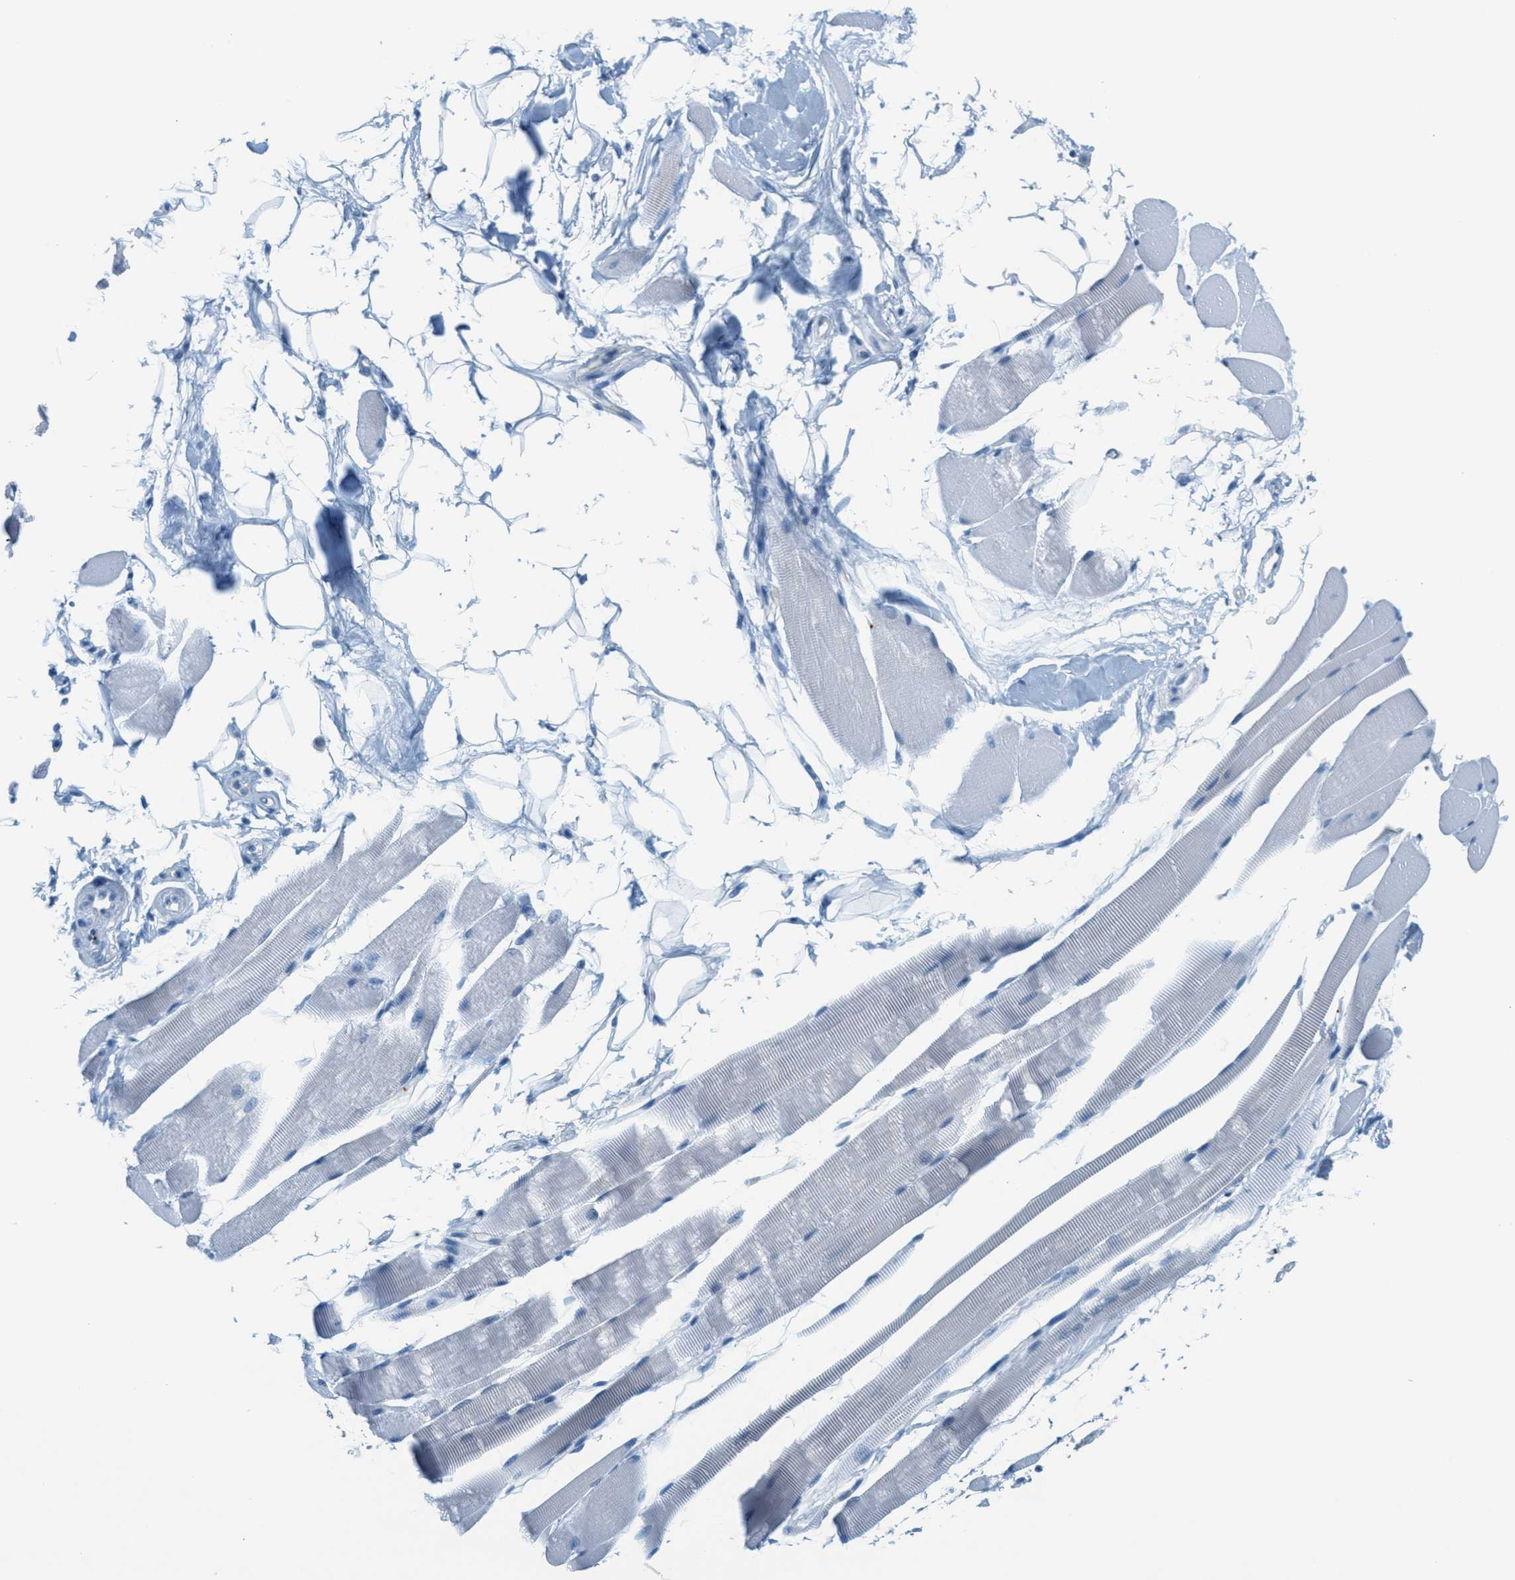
{"staining": {"intensity": "negative", "quantity": "none", "location": "none"}, "tissue": "skeletal muscle", "cell_type": "Myocytes", "image_type": "normal", "snomed": [{"axis": "morphology", "description": "Normal tissue, NOS"}, {"axis": "topography", "description": "Skeletal muscle"}, {"axis": "topography", "description": "Peripheral nerve tissue"}], "caption": "Immunohistochemistry (IHC) image of benign skeletal muscle: human skeletal muscle stained with DAB displays no significant protein expression in myocytes.", "gene": "PPBP", "patient": {"sex": "female", "age": 84}}